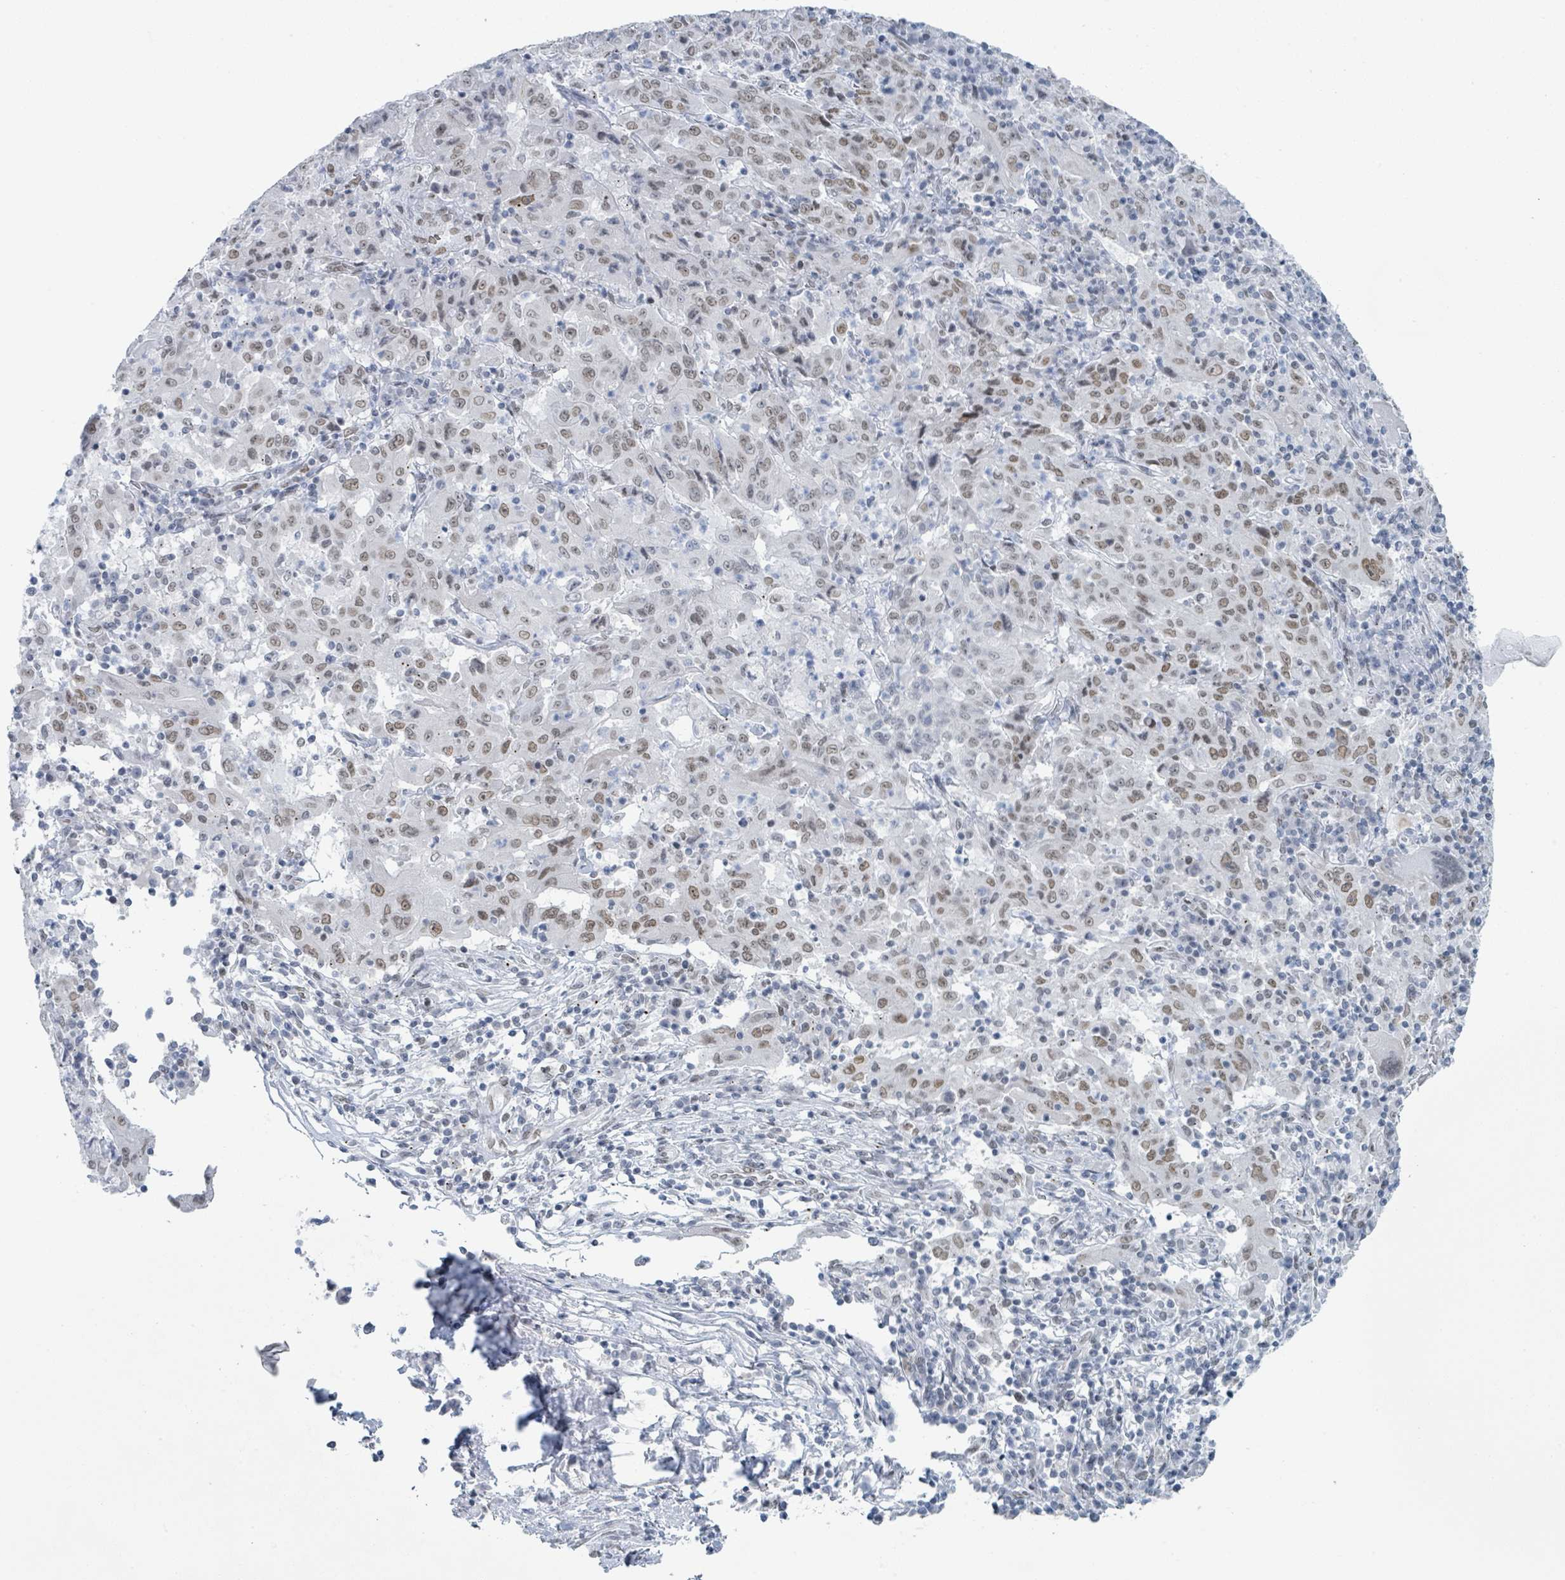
{"staining": {"intensity": "weak", "quantity": "25%-75%", "location": "nuclear"}, "tissue": "pancreatic cancer", "cell_type": "Tumor cells", "image_type": "cancer", "snomed": [{"axis": "morphology", "description": "Adenocarcinoma, NOS"}, {"axis": "topography", "description": "Pancreas"}], "caption": "Protein staining of pancreatic cancer tissue displays weak nuclear positivity in approximately 25%-75% of tumor cells.", "gene": "EHMT2", "patient": {"sex": "male", "age": 63}}